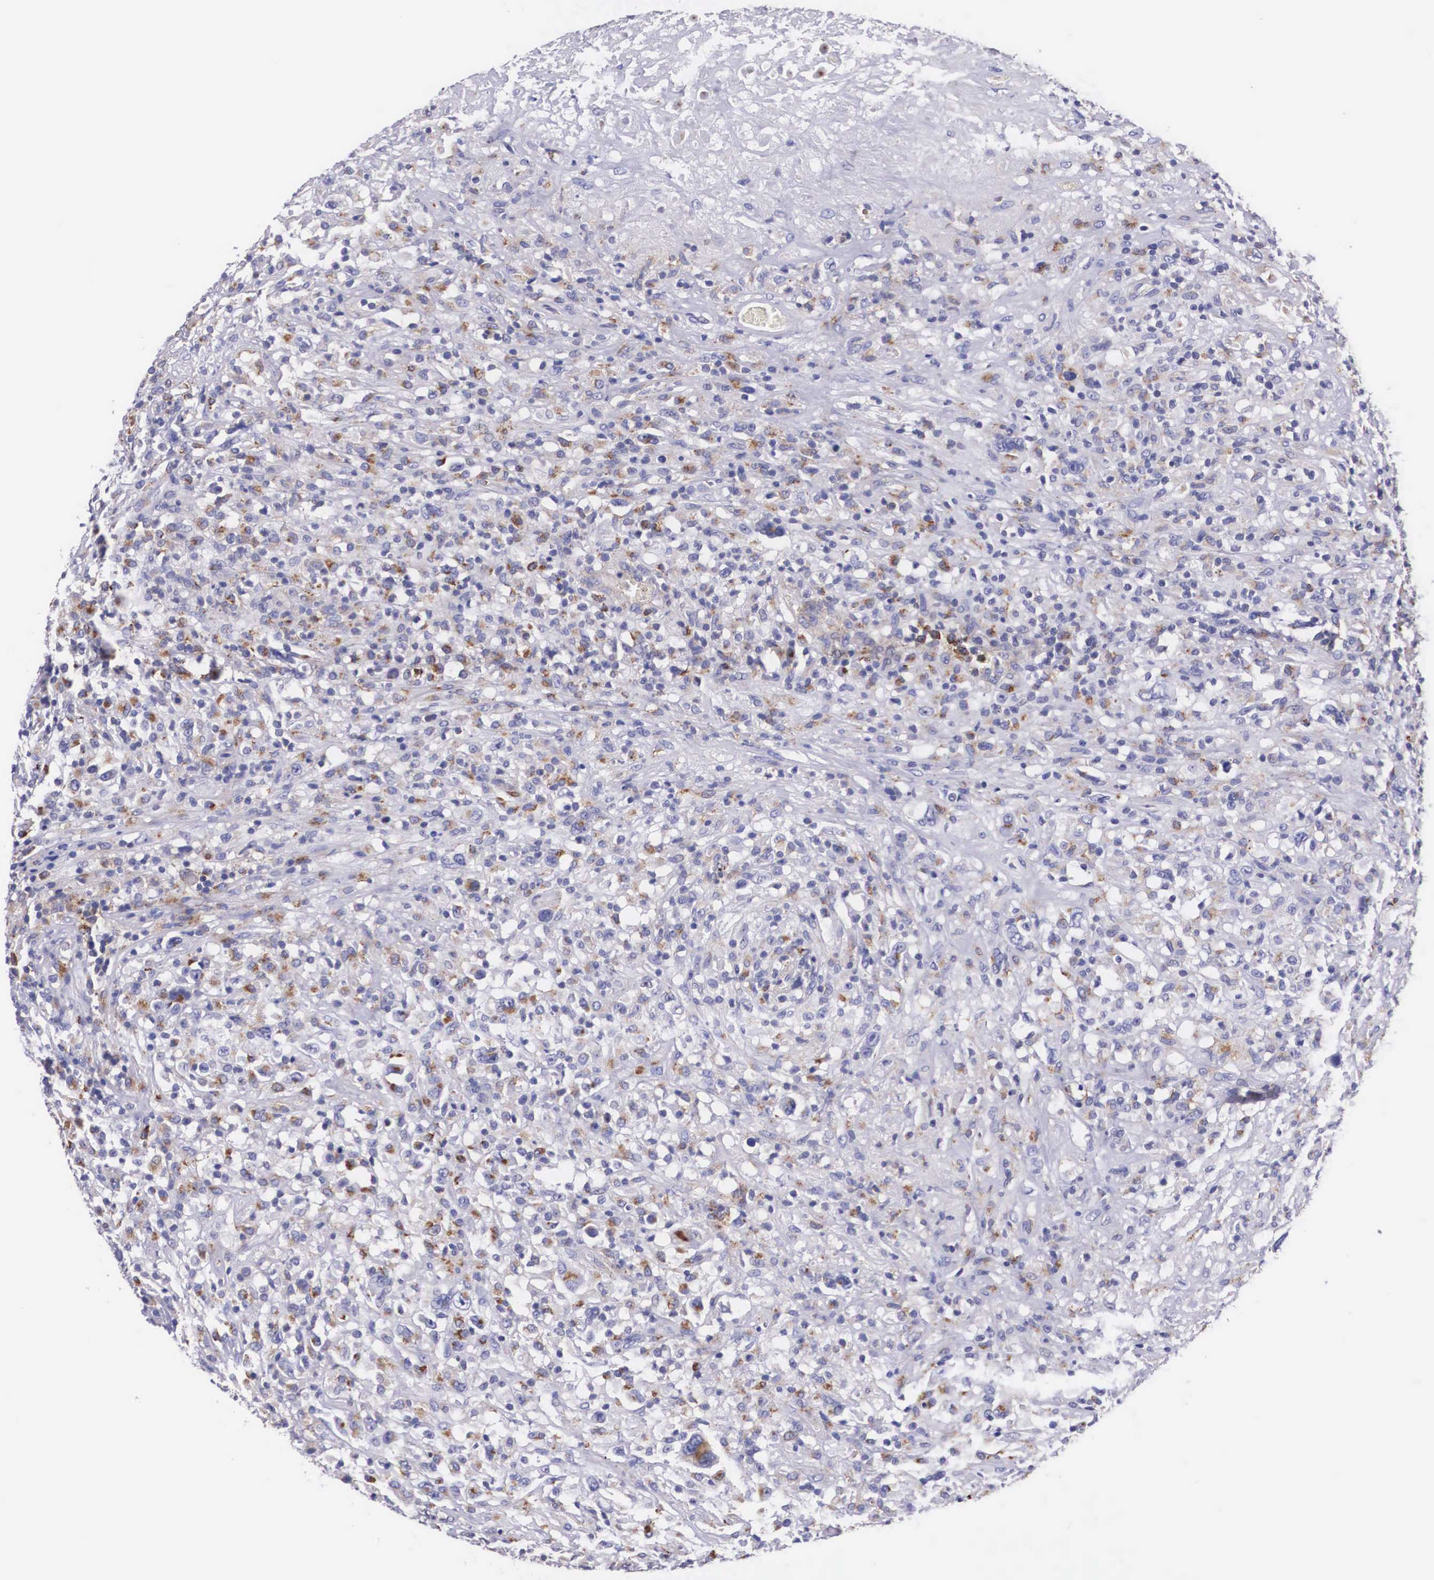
{"staining": {"intensity": "weak", "quantity": "<25%", "location": "cytoplasmic/membranous"}, "tissue": "lymphoma", "cell_type": "Tumor cells", "image_type": "cancer", "snomed": [{"axis": "morphology", "description": "Hodgkin's disease, NOS"}, {"axis": "topography", "description": "Lymph node"}], "caption": "This is a micrograph of IHC staining of lymphoma, which shows no positivity in tumor cells.", "gene": "NAGA", "patient": {"sex": "male", "age": 46}}